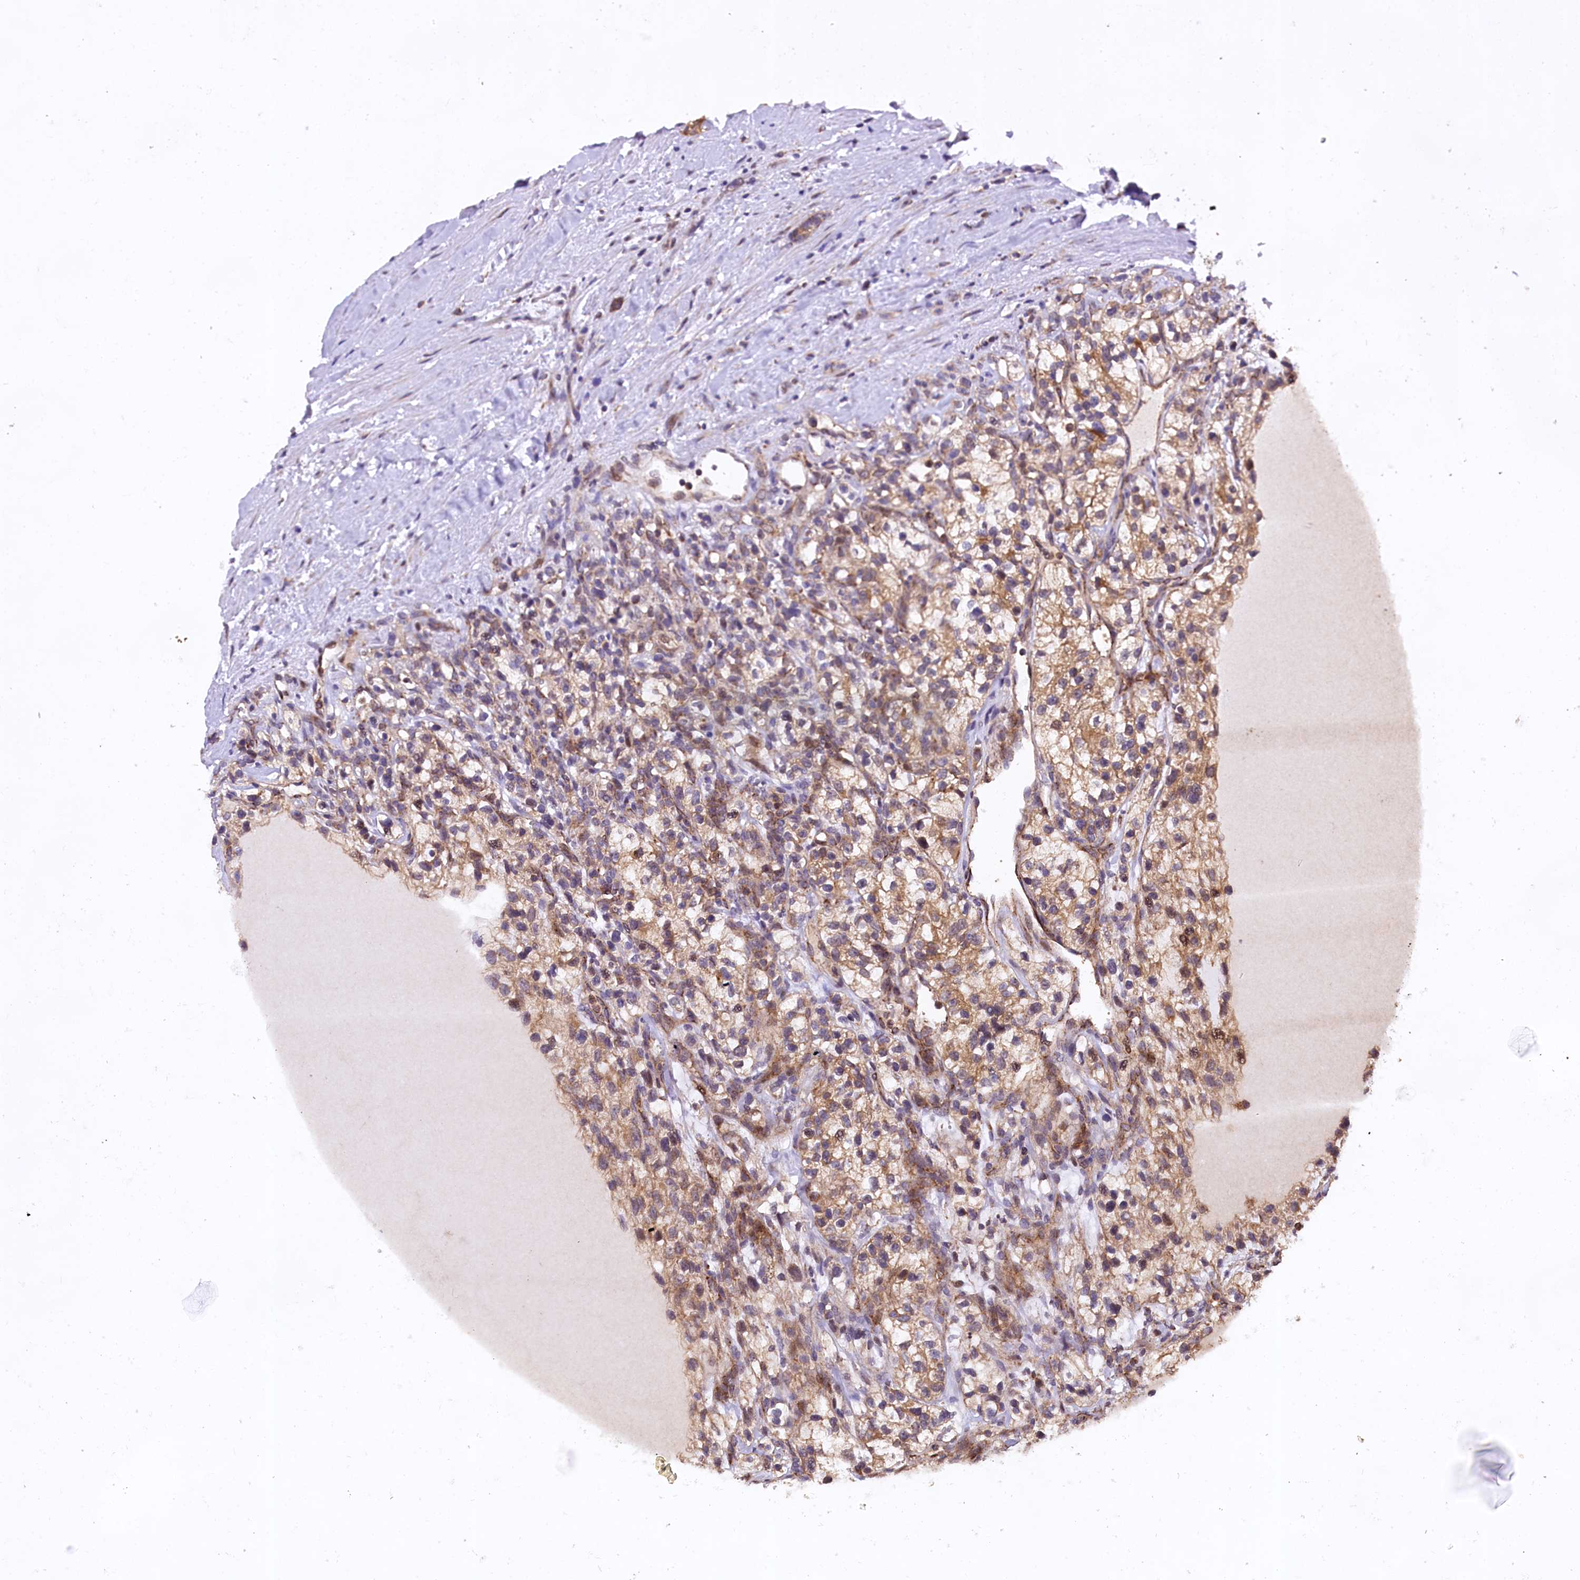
{"staining": {"intensity": "moderate", "quantity": ">75%", "location": "cytoplasmic/membranous"}, "tissue": "renal cancer", "cell_type": "Tumor cells", "image_type": "cancer", "snomed": [{"axis": "morphology", "description": "Adenocarcinoma, NOS"}, {"axis": "topography", "description": "Kidney"}], "caption": "This is an image of IHC staining of renal cancer, which shows moderate staining in the cytoplasmic/membranous of tumor cells.", "gene": "DOHH", "patient": {"sex": "female", "age": 57}}